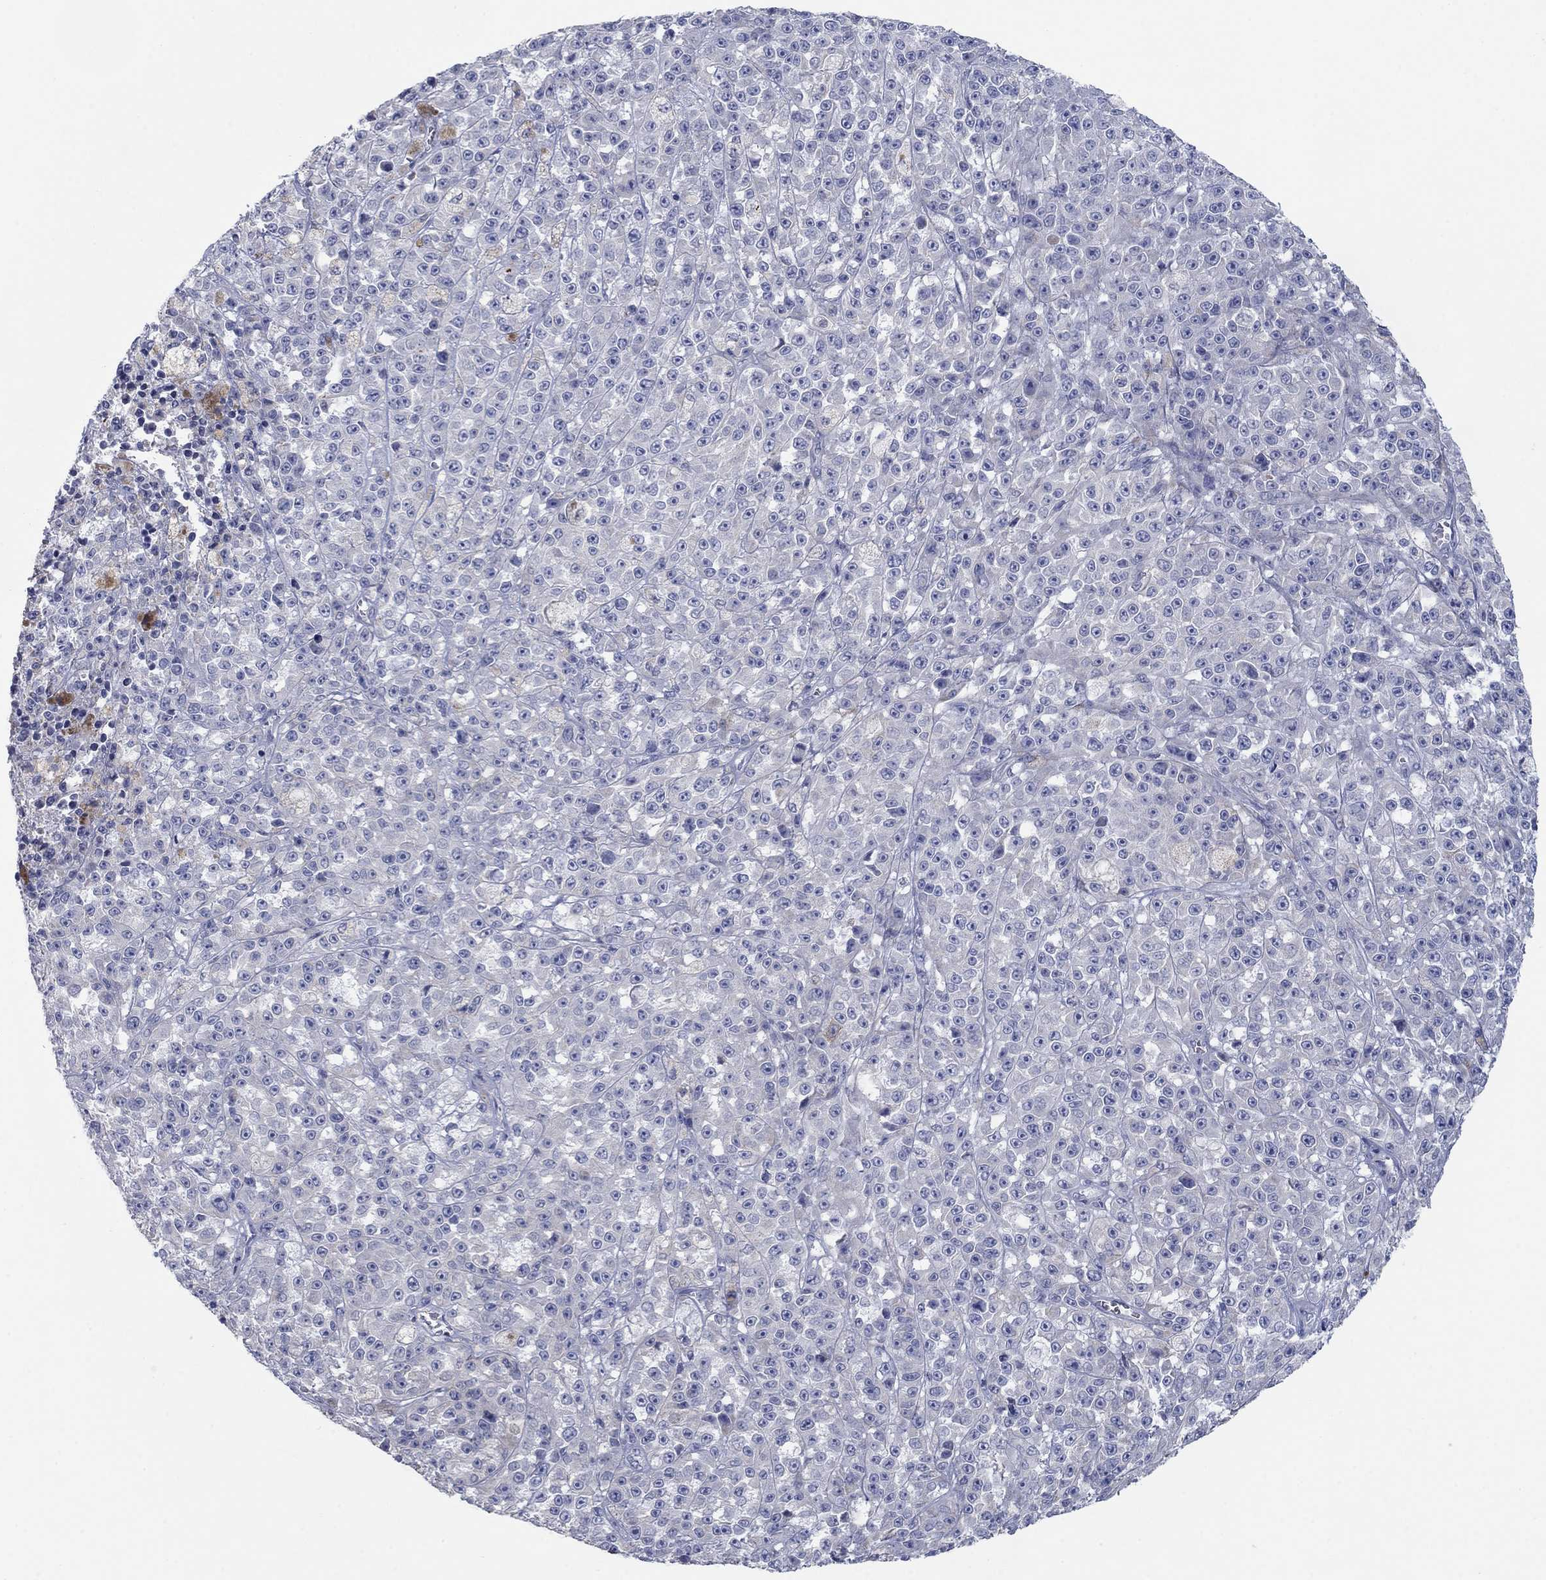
{"staining": {"intensity": "negative", "quantity": "none", "location": "none"}, "tissue": "melanoma", "cell_type": "Tumor cells", "image_type": "cancer", "snomed": [{"axis": "morphology", "description": "Malignant melanoma, NOS"}, {"axis": "topography", "description": "Skin"}], "caption": "Photomicrograph shows no significant protein positivity in tumor cells of malignant melanoma. (Brightfield microscopy of DAB IHC at high magnification).", "gene": "APOC3", "patient": {"sex": "female", "age": 58}}